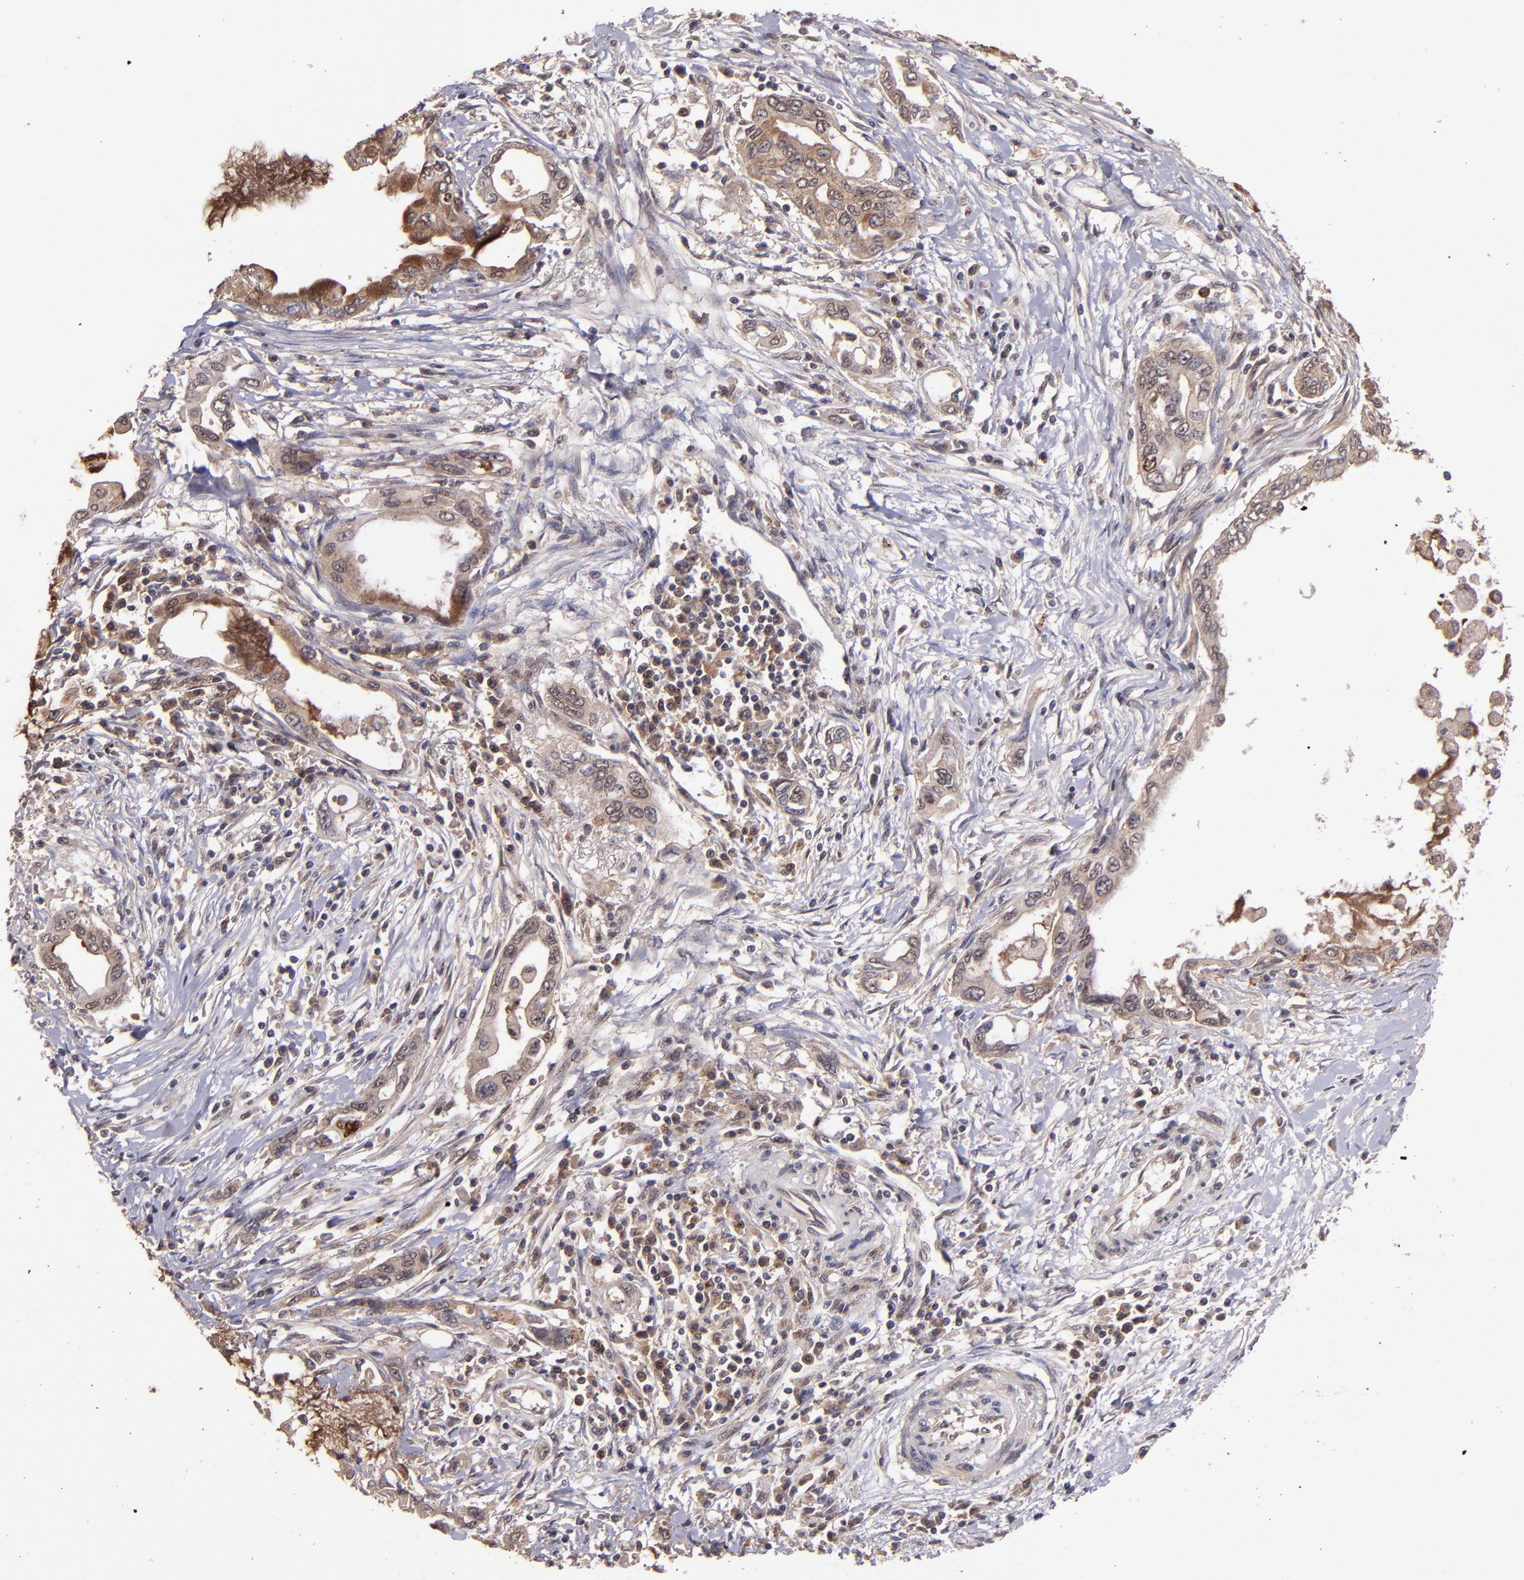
{"staining": {"intensity": "weak", "quantity": ">75%", "location": "cytoplasmic/membranous,nuclear"}, "tissue": "pancreatic cancer", "cell_type": "Tumor cells", "image_type": "cancer", "snomed": [{"axis": "morphology", "description": "Adenocarcinoma, NOS"}, {"axis": "topography", "description": "Pancreas"}], "caption": "Tumor cells reveal low levels of weak cytoplasmic/membranous and nuclear positivity in approximately >75% of cells in pancreatic adenocarcinoma.", "gene": "FTSJ1", "patient": {"sex": "female", "age": 57}}